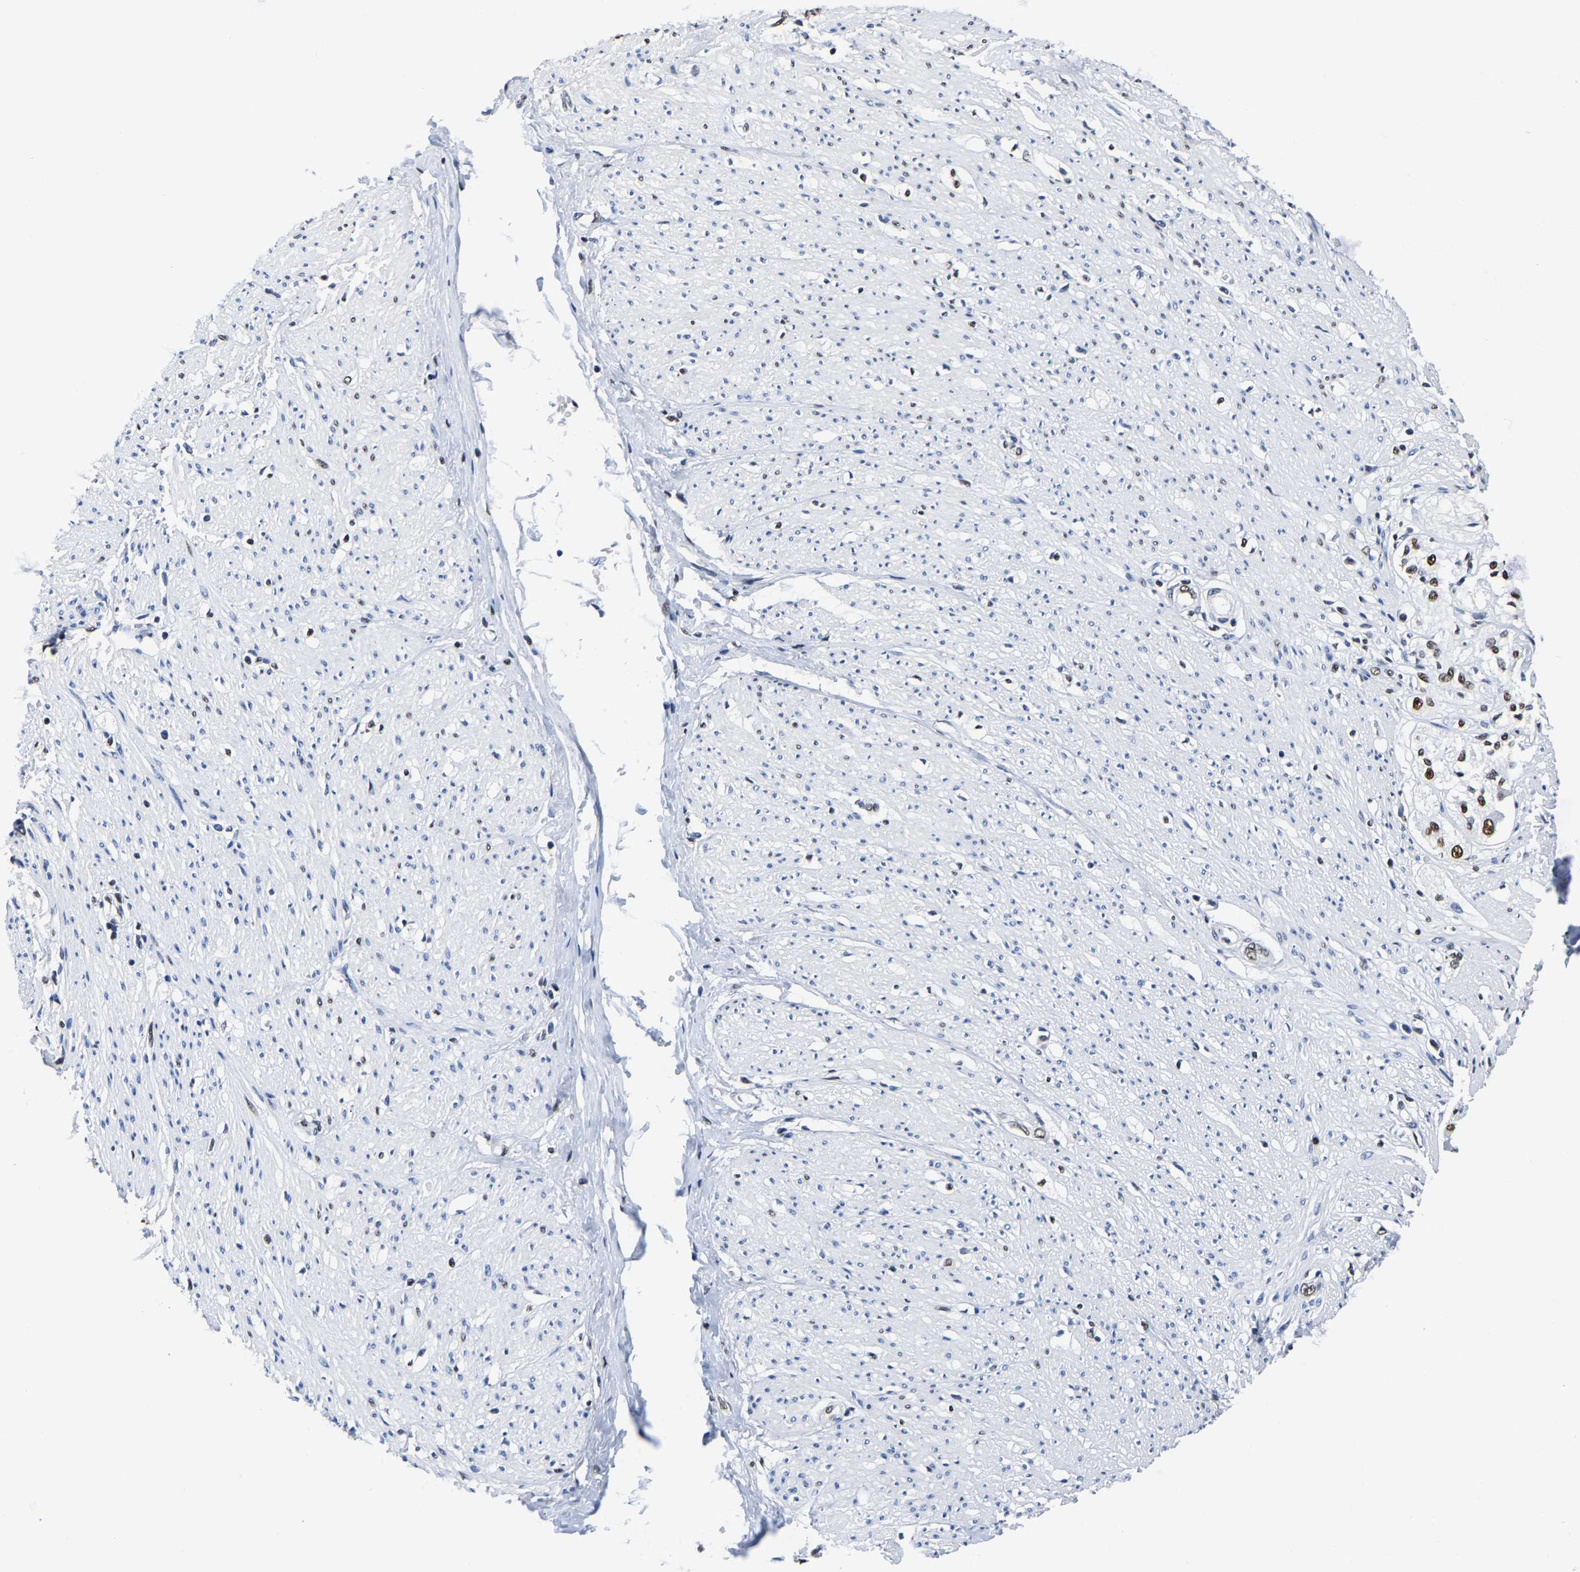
{"staining": {"intensity": "moderate", "quantity": "<25%", "location": "nuclear"}, "tissue": "adipose tissue", "cell_type": "Adipocytes", "image_type": "normal", "snomed": [{"axis": "morphology", "description": "Normal tissue, NOS"}, {"axis": "morphology", "description": "Adenocarcinoma, NOS"}, {"axis": "topography", "description": "Colon"}, {"axis": "topography", "description": "Peripheral nerve tissue"}], "caption": "Brown immunohistochemical staining in normal adipose tissue shows moderate nuclear positivity in about <25% of adipocytes. Nuclei are stained in blue.", "gene": "UBA1", "patient": {"sex": "male", "age": 14}}